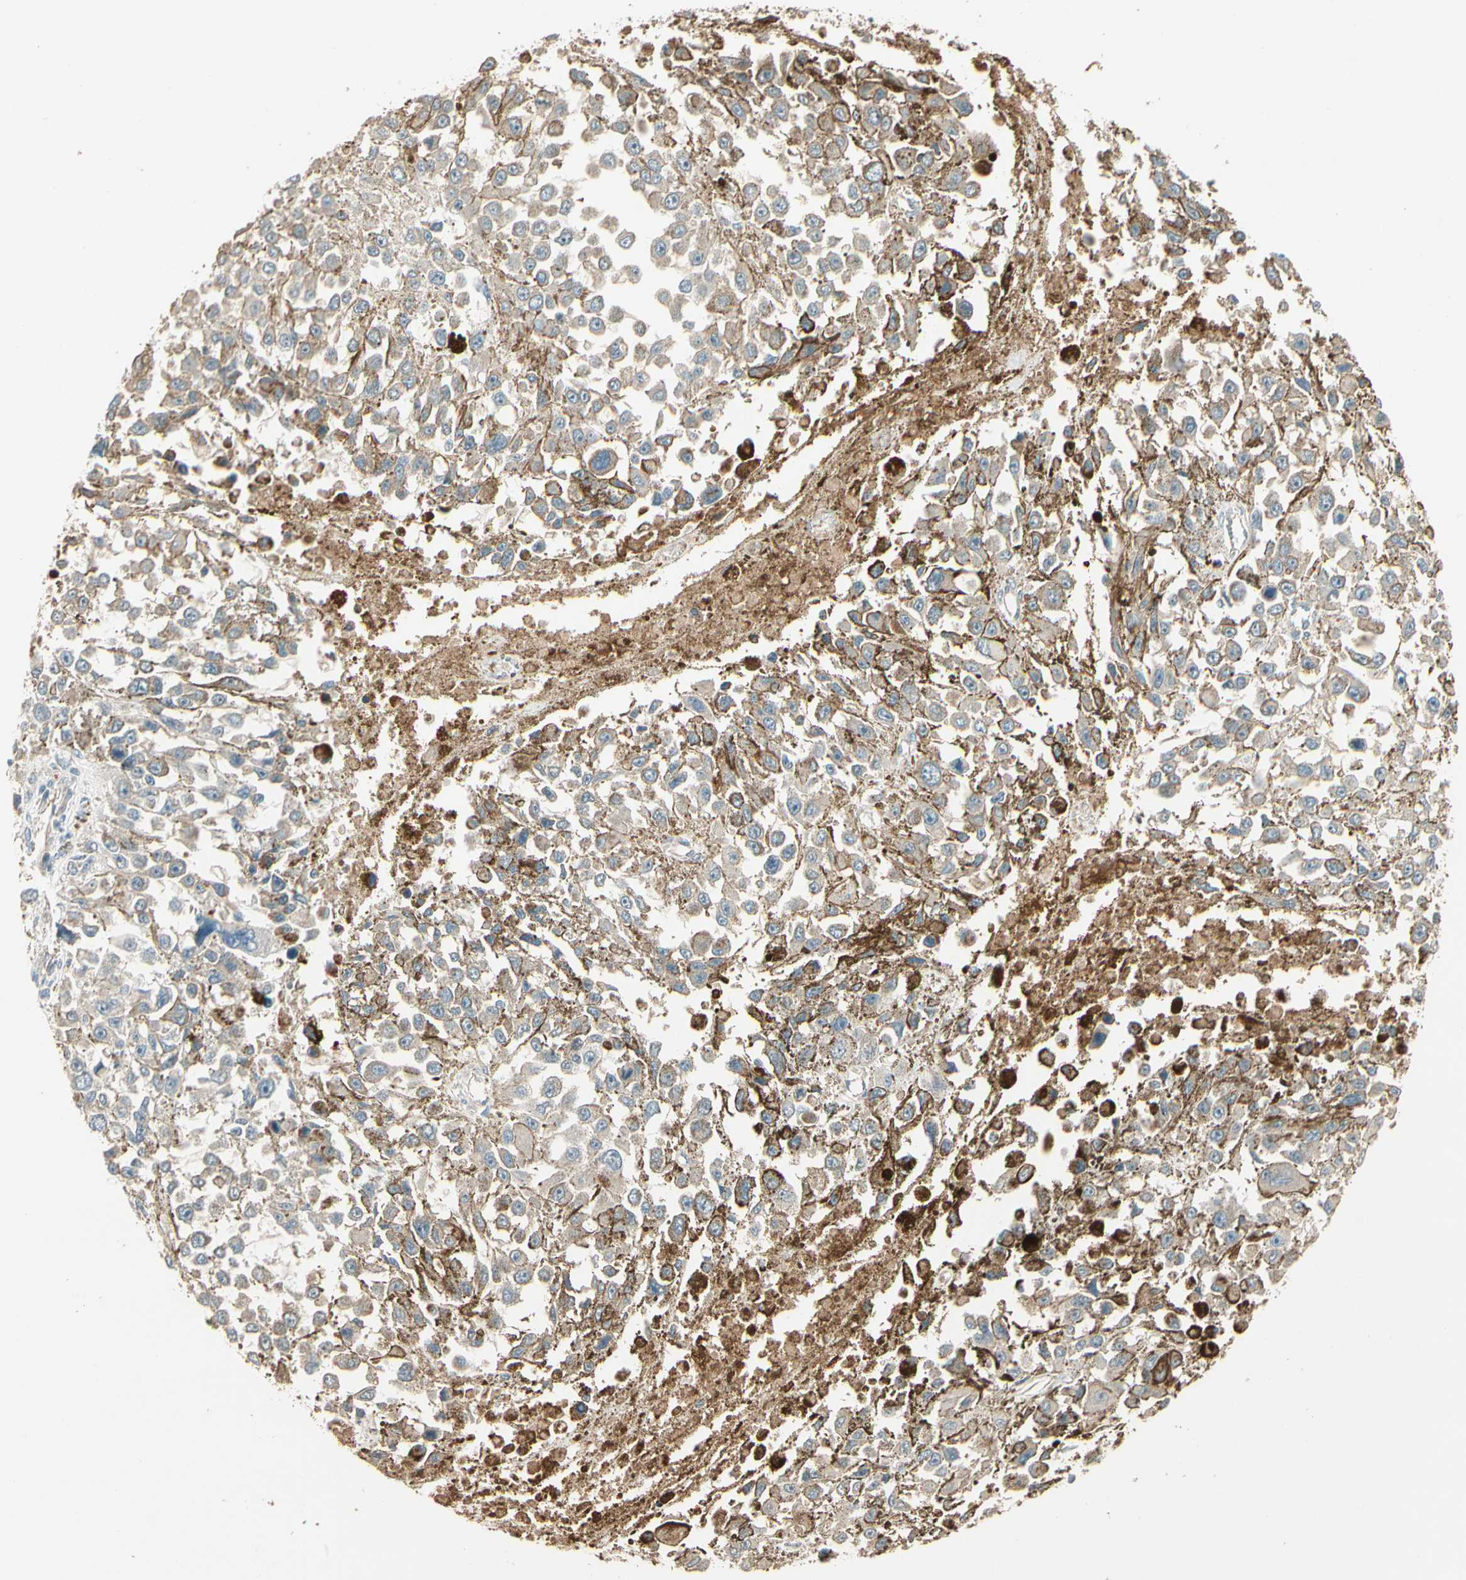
{"staining": {"intensity": "moderate", "quantity": ">75%", "location": "cytoplasmic/membranous"}, "tissue": "melanoma", "cell_type": "Tumor cells", "image_type": "cancer", "snomed": [{"axis": "morphology", "description": "Malignant melanoma, Metastatic site"}, {"axis": "topography", "description": "Lymph node"}], "caption": "Immunohistochemistry (IHC) image of human melanoma stained for a protein (brown), which shows medium levels of moderate cytoplasmic/membranous staining in approximately >75% of tumor cells.", "gene": "TNFRSF21", "patient": {"sex": "male", "age": 59}}